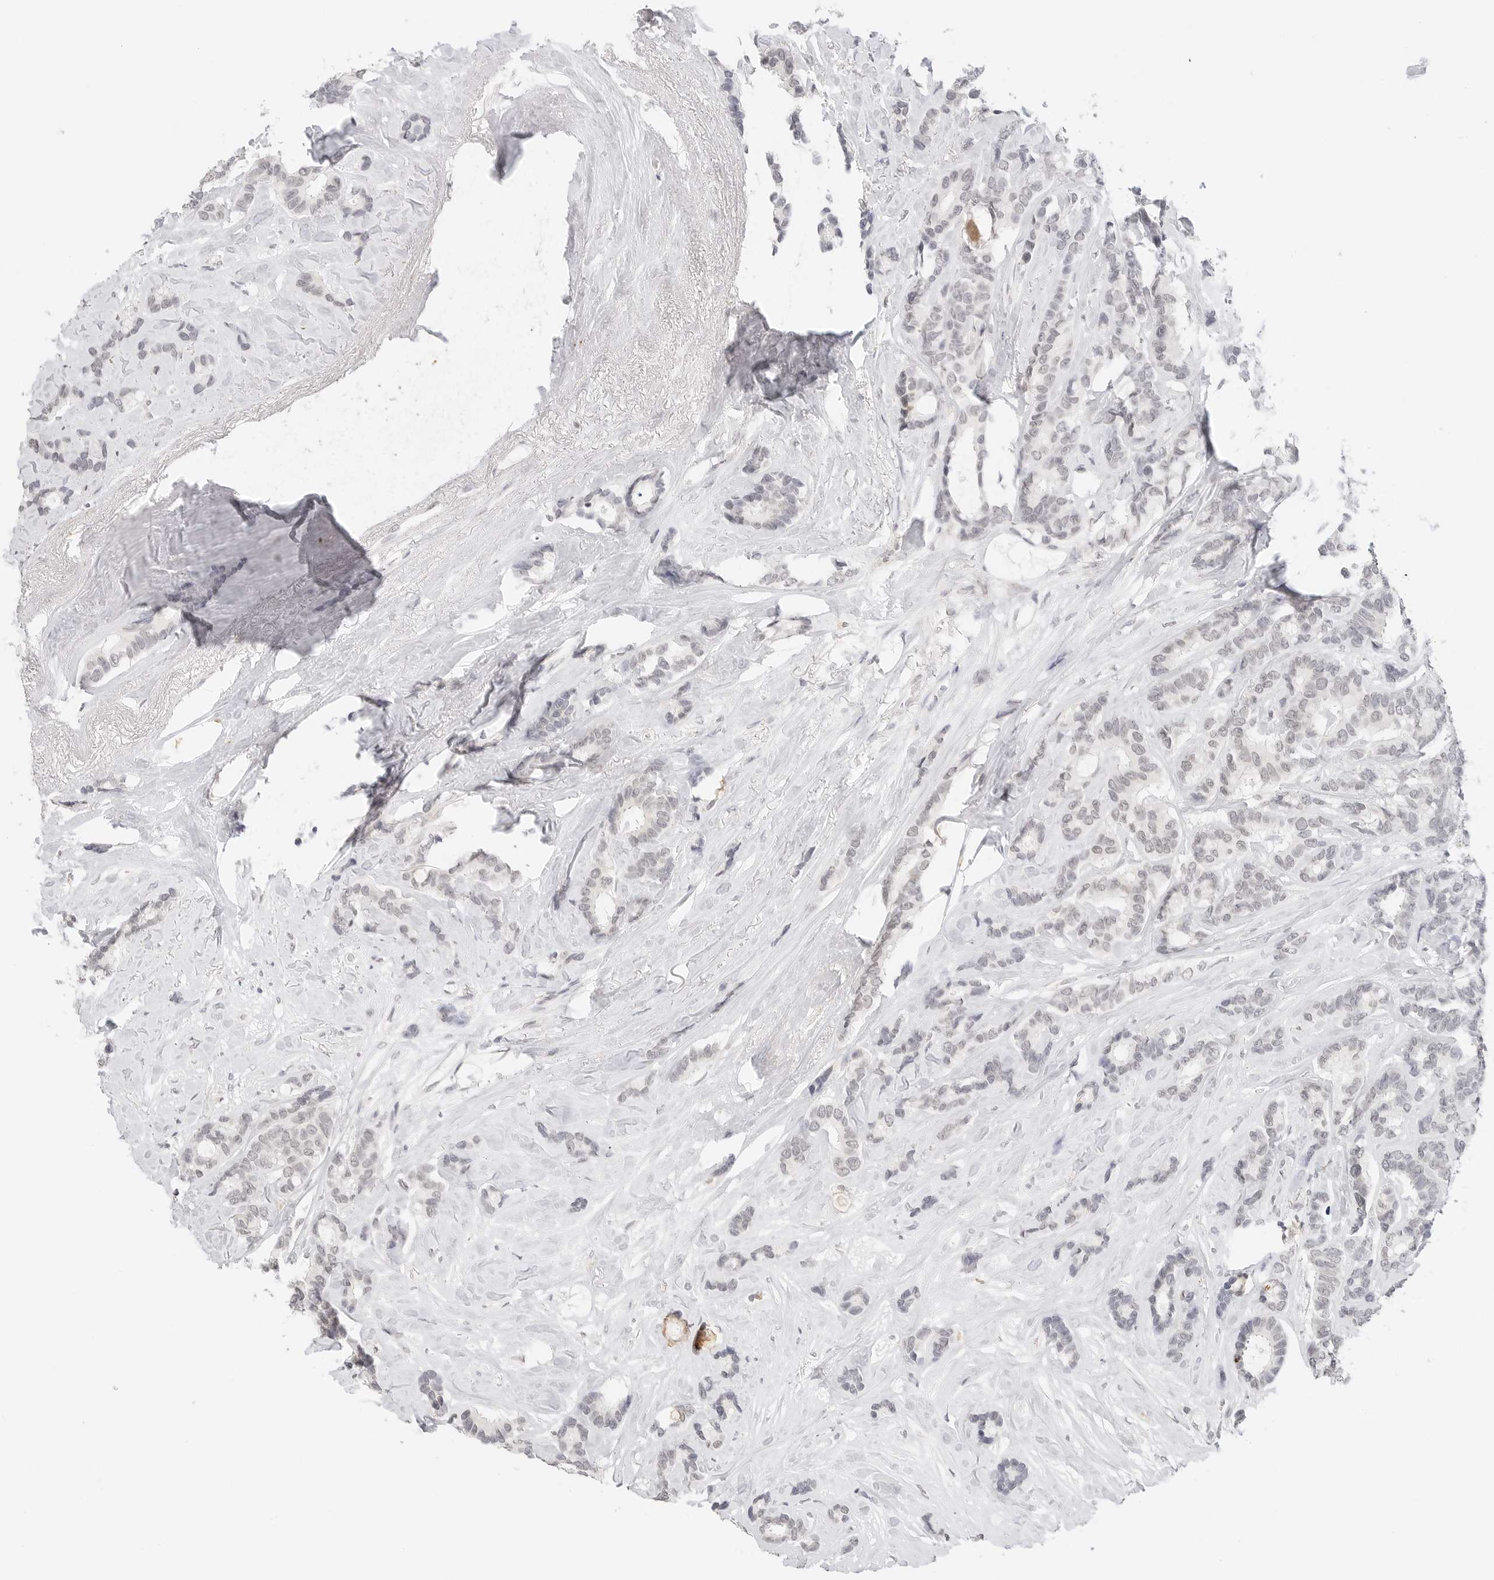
{"staining": {"intensity": "negative", "quantity": "none", "location": "none"}, "tissue": "breast cancer", "cell_type": "Tumor cells", "image_type": "cancer", "snomed": [{"axis": "morphology", "description": "Duct carcinoma"}, {"axis": "topography", "description": "Breast"}], "caption": "This is a photomicrograph of immunohistochemistry staining of breast cancer, which shows no expression in tumor cells. The staining was performed using DAB (3,3'-diaminobenzidine) to visualize the protein expression in brown, while the nuclei were stained in blue with hematoxylin (Magnification: 20x).", "gene": "GPR34", "patient": {"sex": "female", "age": 87}}